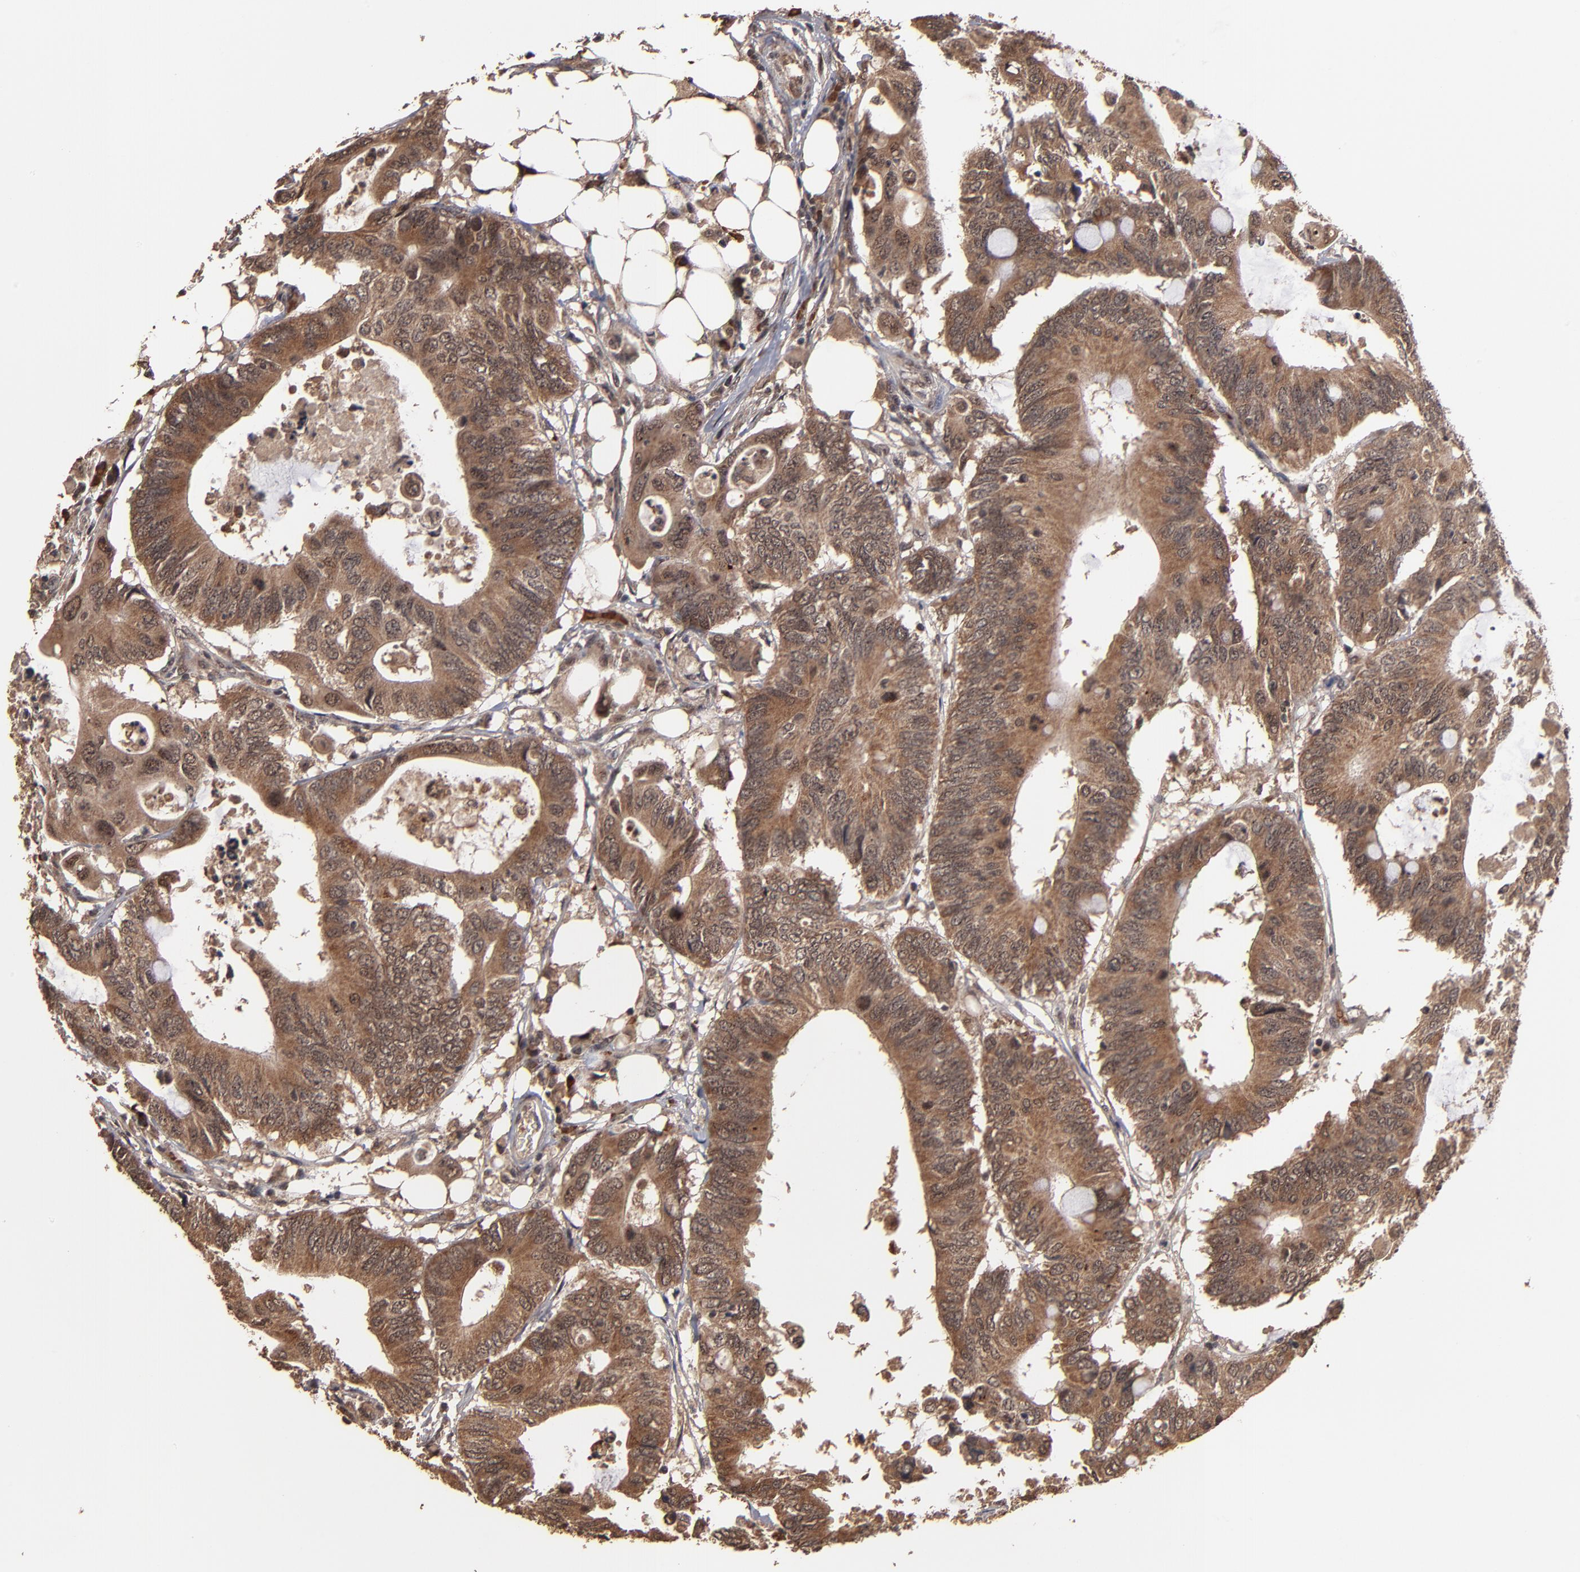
{"staining": {"intensity": "strong", "quantity": ">75%", "location": "cytoplasmic/membranous,nuclear"}, "tissue": "colorectal cancer", "cell_type": "Tumor cells", "image_type": "cancer", "snomed": [{"axis": "morphology", "description": "Adenocarcinoma, NOS"}, {"axis": "topography", "description": "Colon"}], "caption": "Colorectal adenocarcinoma tissue exhibits strong cytoplasmic/membranous and nuclear expression in about >75% of tumor cells Nuclei are stained in blue.", "gene": "NXF2B", "patient": {"sex": "male", "age": 71}}